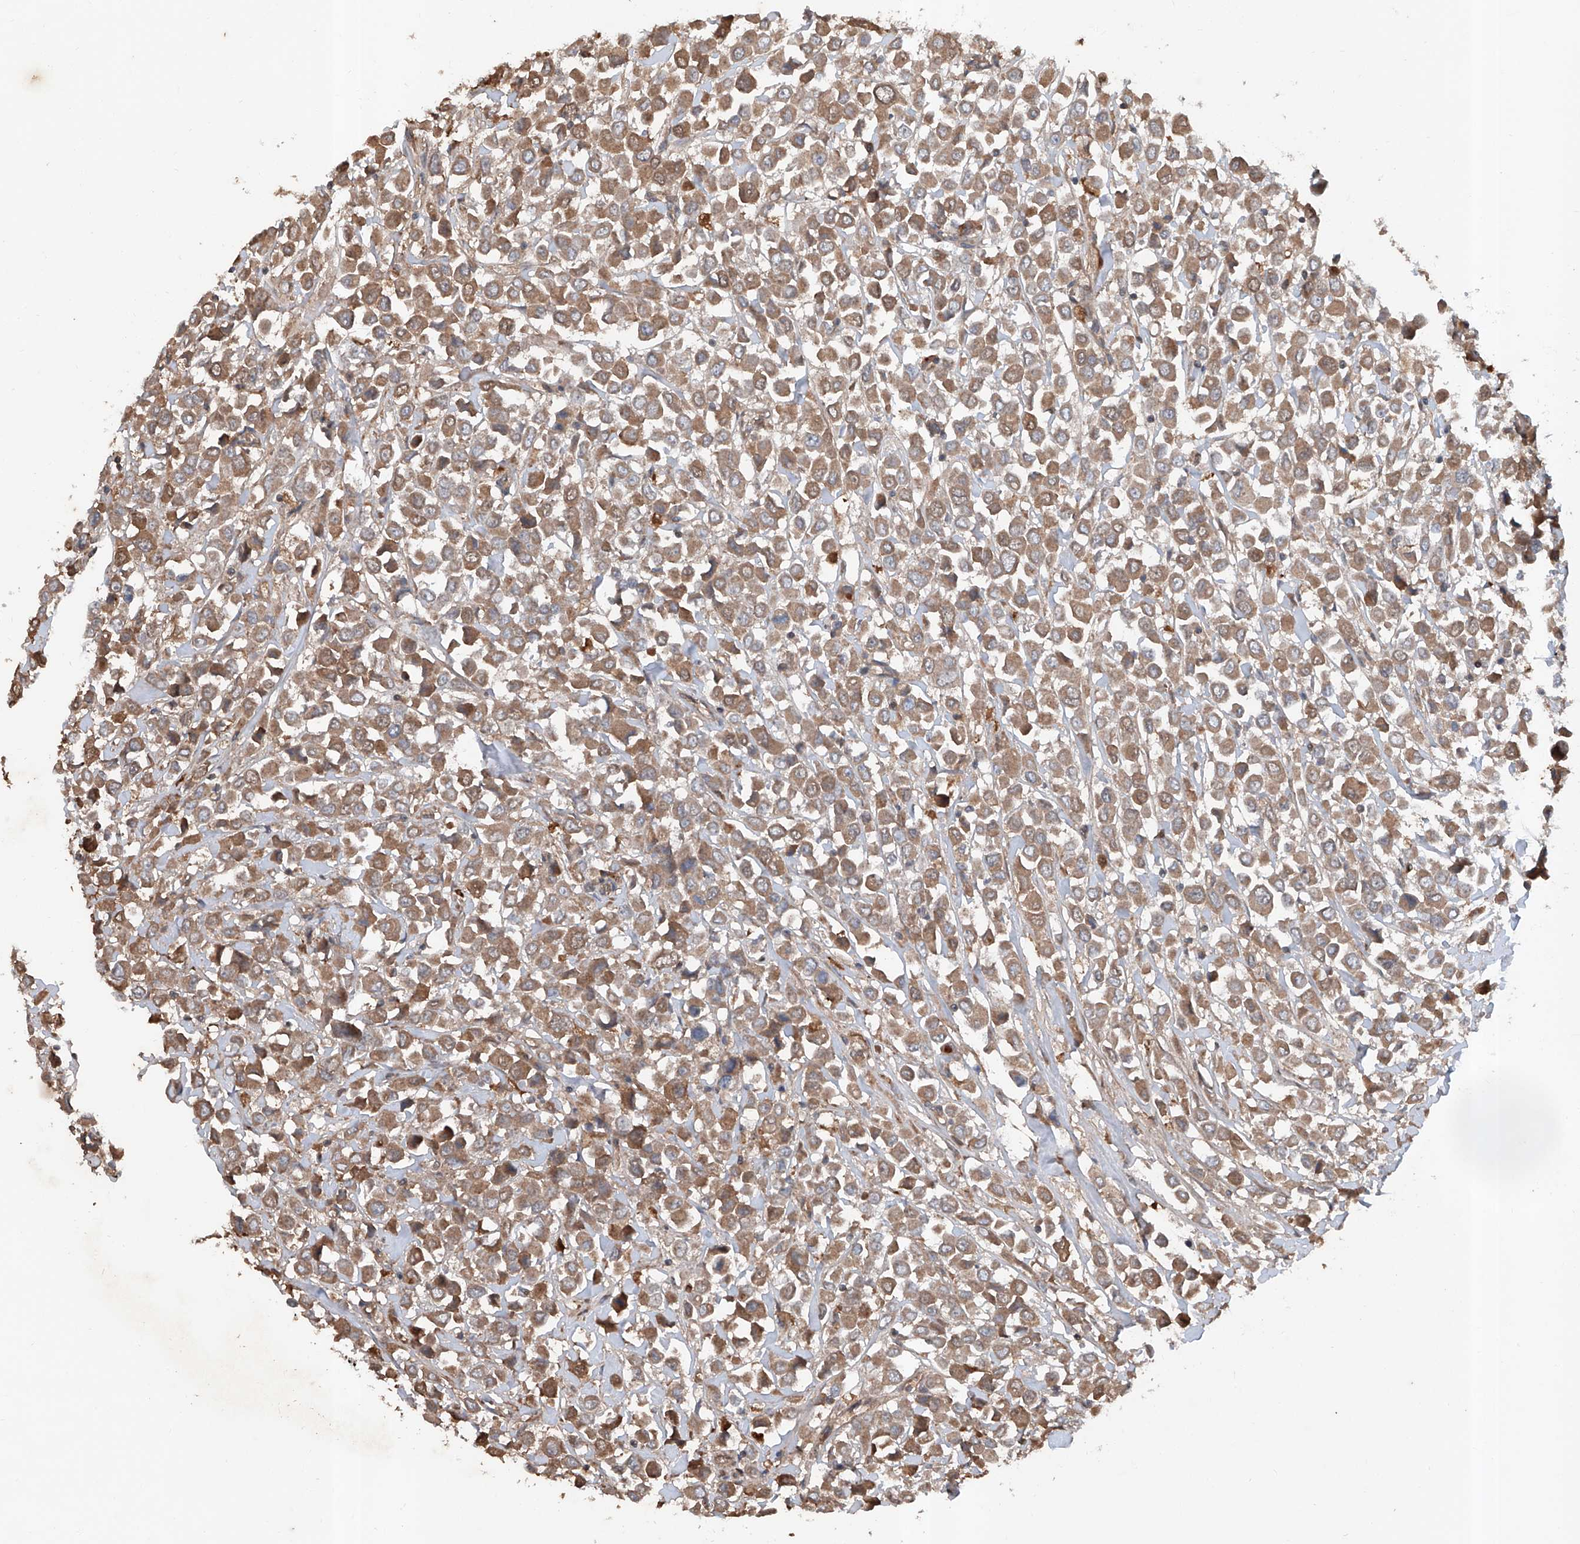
{"staining": {"intensity": "moderate", "quantity": ">75%", "location": "cytoplasmic/membranous"}, "tissue": "breast cancer", "cell_type": "Tumor cells", "image_type": "cancer", "snomed": [{"axis": "morphology", "description": "Duct carcinoma"}, {"axis": "topography", "description": "Breast"}], "caption": "Approximately >75% of tumor cells in breast cancer (invasive ductal carcinoma) reveal moderate cytoplasmic/membranous protein positivity as visualized by brown immunohistochemical staining.", "gene": "ADAM23", "patient": {"sex": "female", "age": 61}}